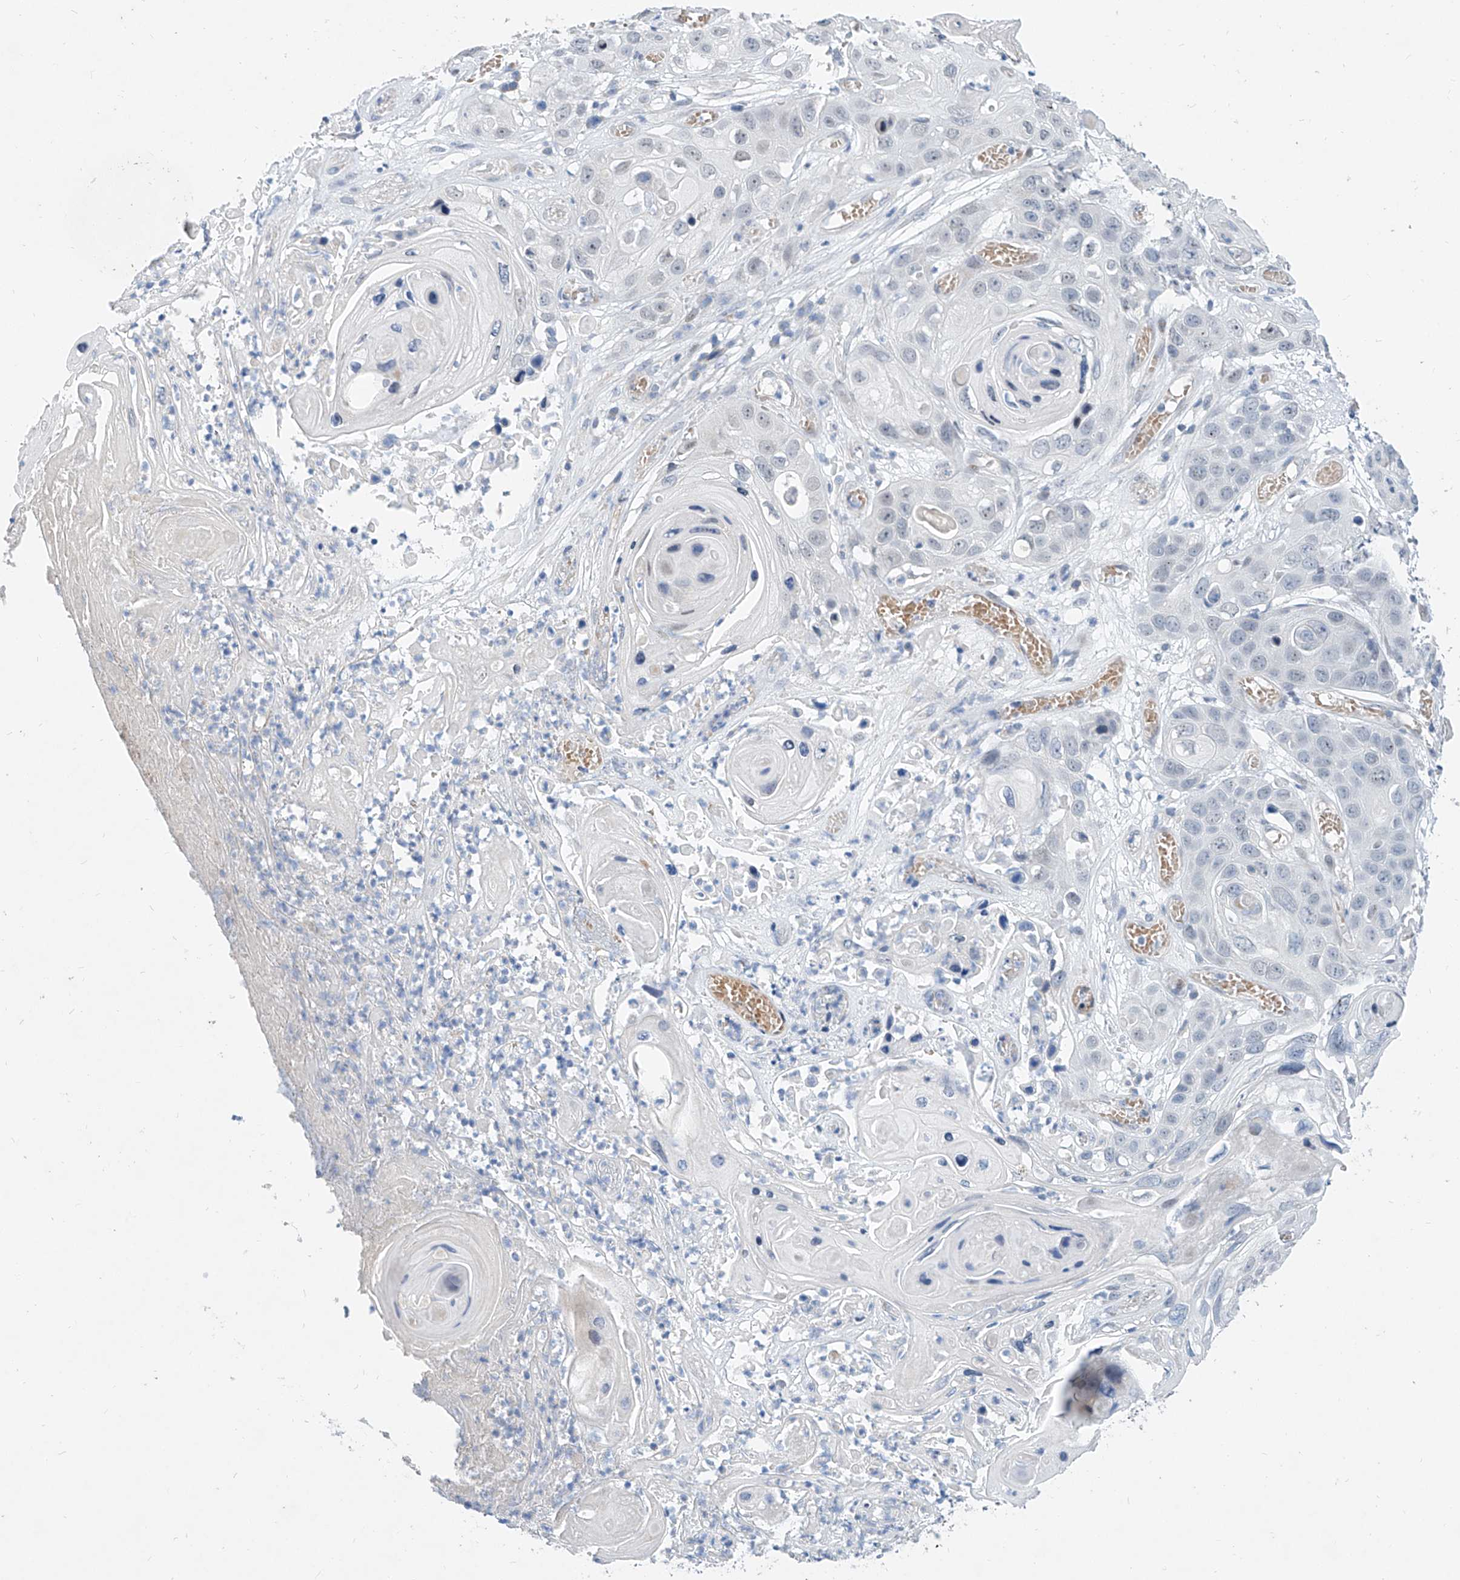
{"staining": {"intensity": "negative", "quantity": "none", "location": "none"}, "tissue": "skin cancer", "cell_type": "Tumor cells", "image_type": "cancer", "snomed": [{"axis": "morphology", "description": "Squamous cell carcinoma, NOS"}, {"axis": "topography", "description": "Skin"}], "caption": "Immunohistochemical staining of squamous cell carcinoma (skin) displays no significant positivity in tumor cells.", "gene": "BPTF", "patient": {"sex": "male", "age": 55}}